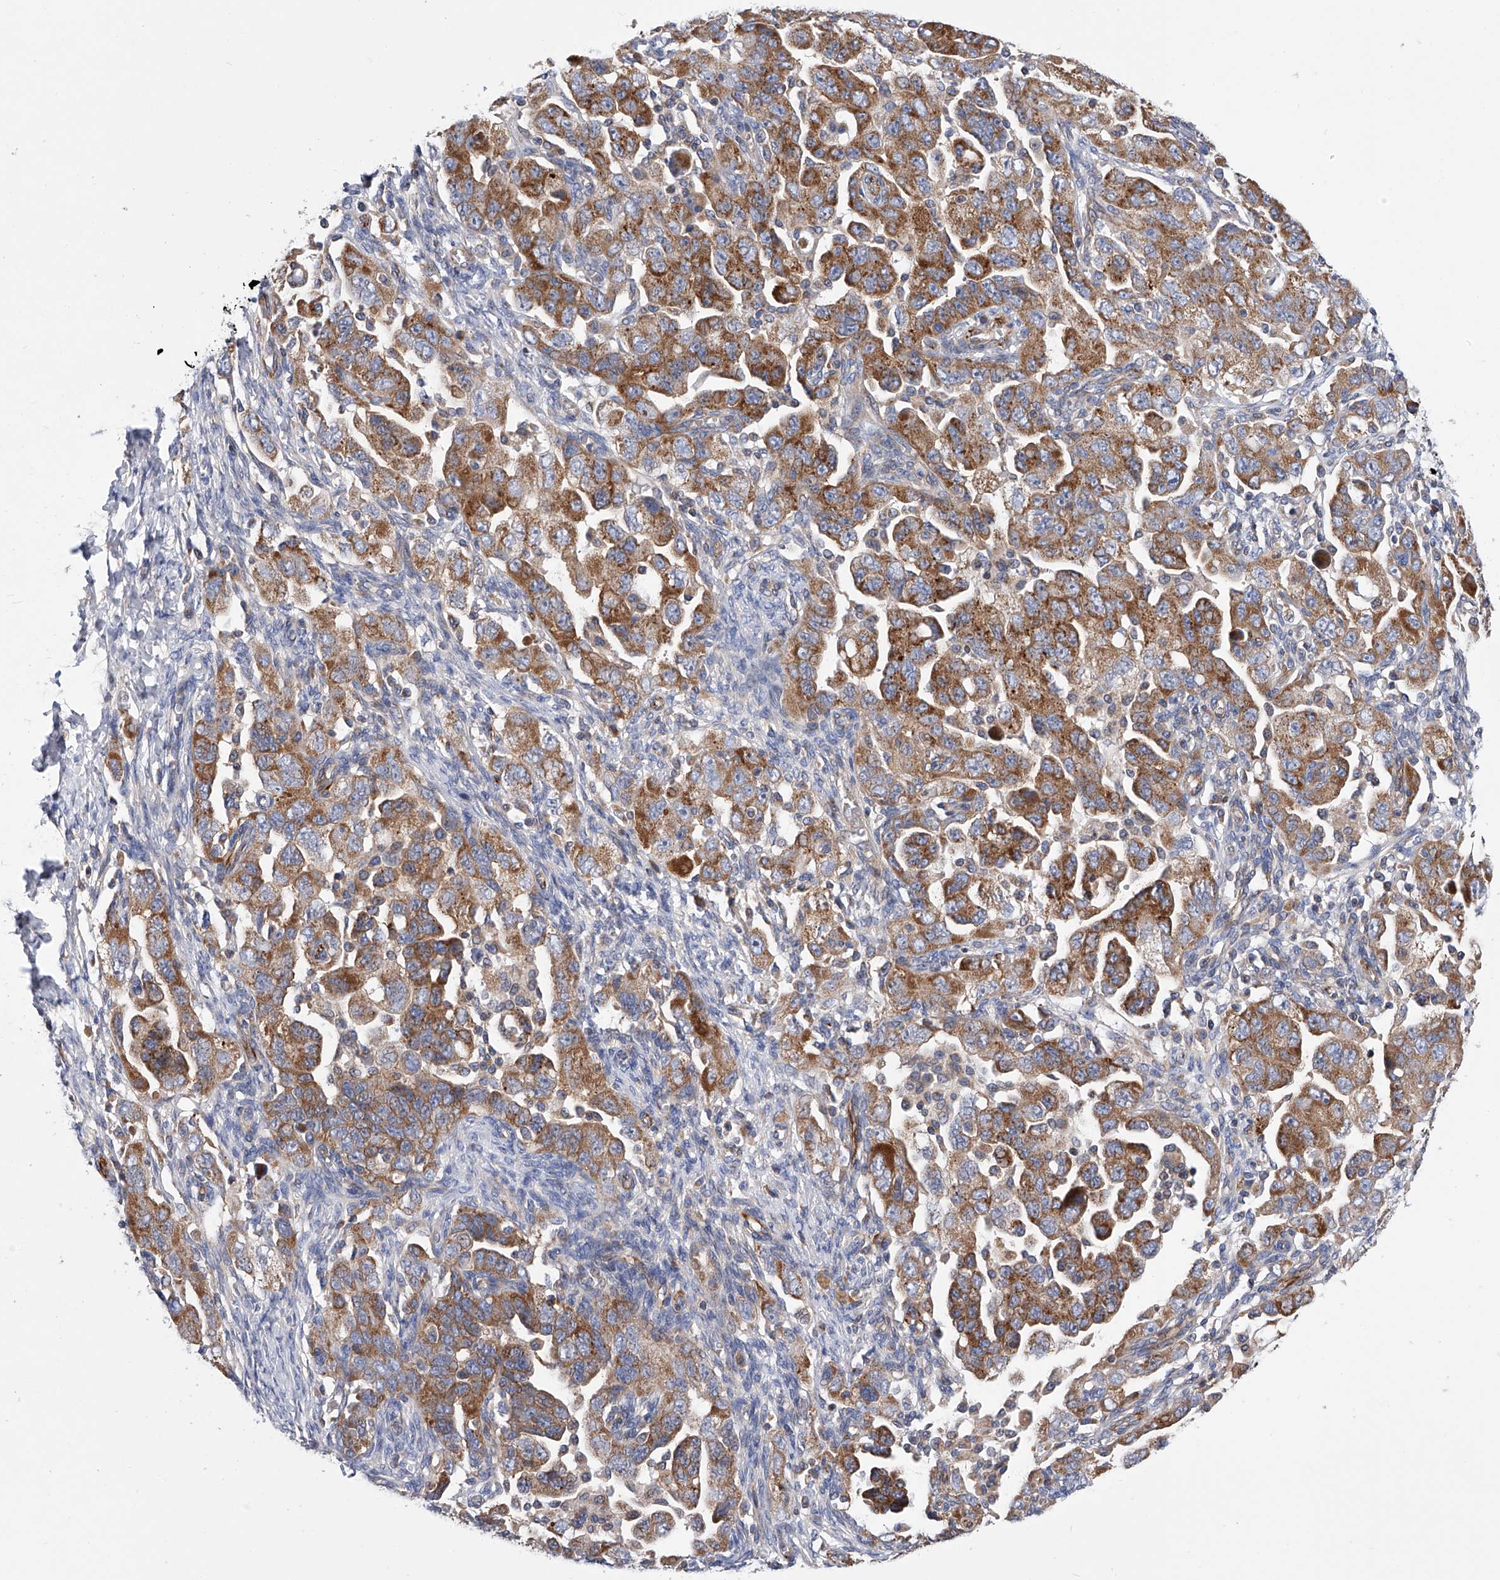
{"staining": {"intensity": "moderate", "quantity": ">75%", "location": "cytoplasmic/membranous"}, "tissue": "ovarian cancer", "cell_type": "Tumor cells", "image_type": "cancer", "snomed": [{"axis": "morphology", "description": "Carcinoma, NOS"}, {"axis": "morphology", "description": "Cystadenocarcinoma, serous, NOS"}, {"axis": "topography", "description": "Ovary"}], "caption": "Immunohistochemistry (IHC) micrograph of neoplastic tissue: ovarian serous cystadenocarcinoma stained using IHC displays medium levels of moderate protein expression localized specifically in the cytoplasmic/membranous of tumor cells, appearing as a cytoplasmic/membranous brown color.", "gene": "MLYCD", "patient": {"sex": "female", "age": 69}}